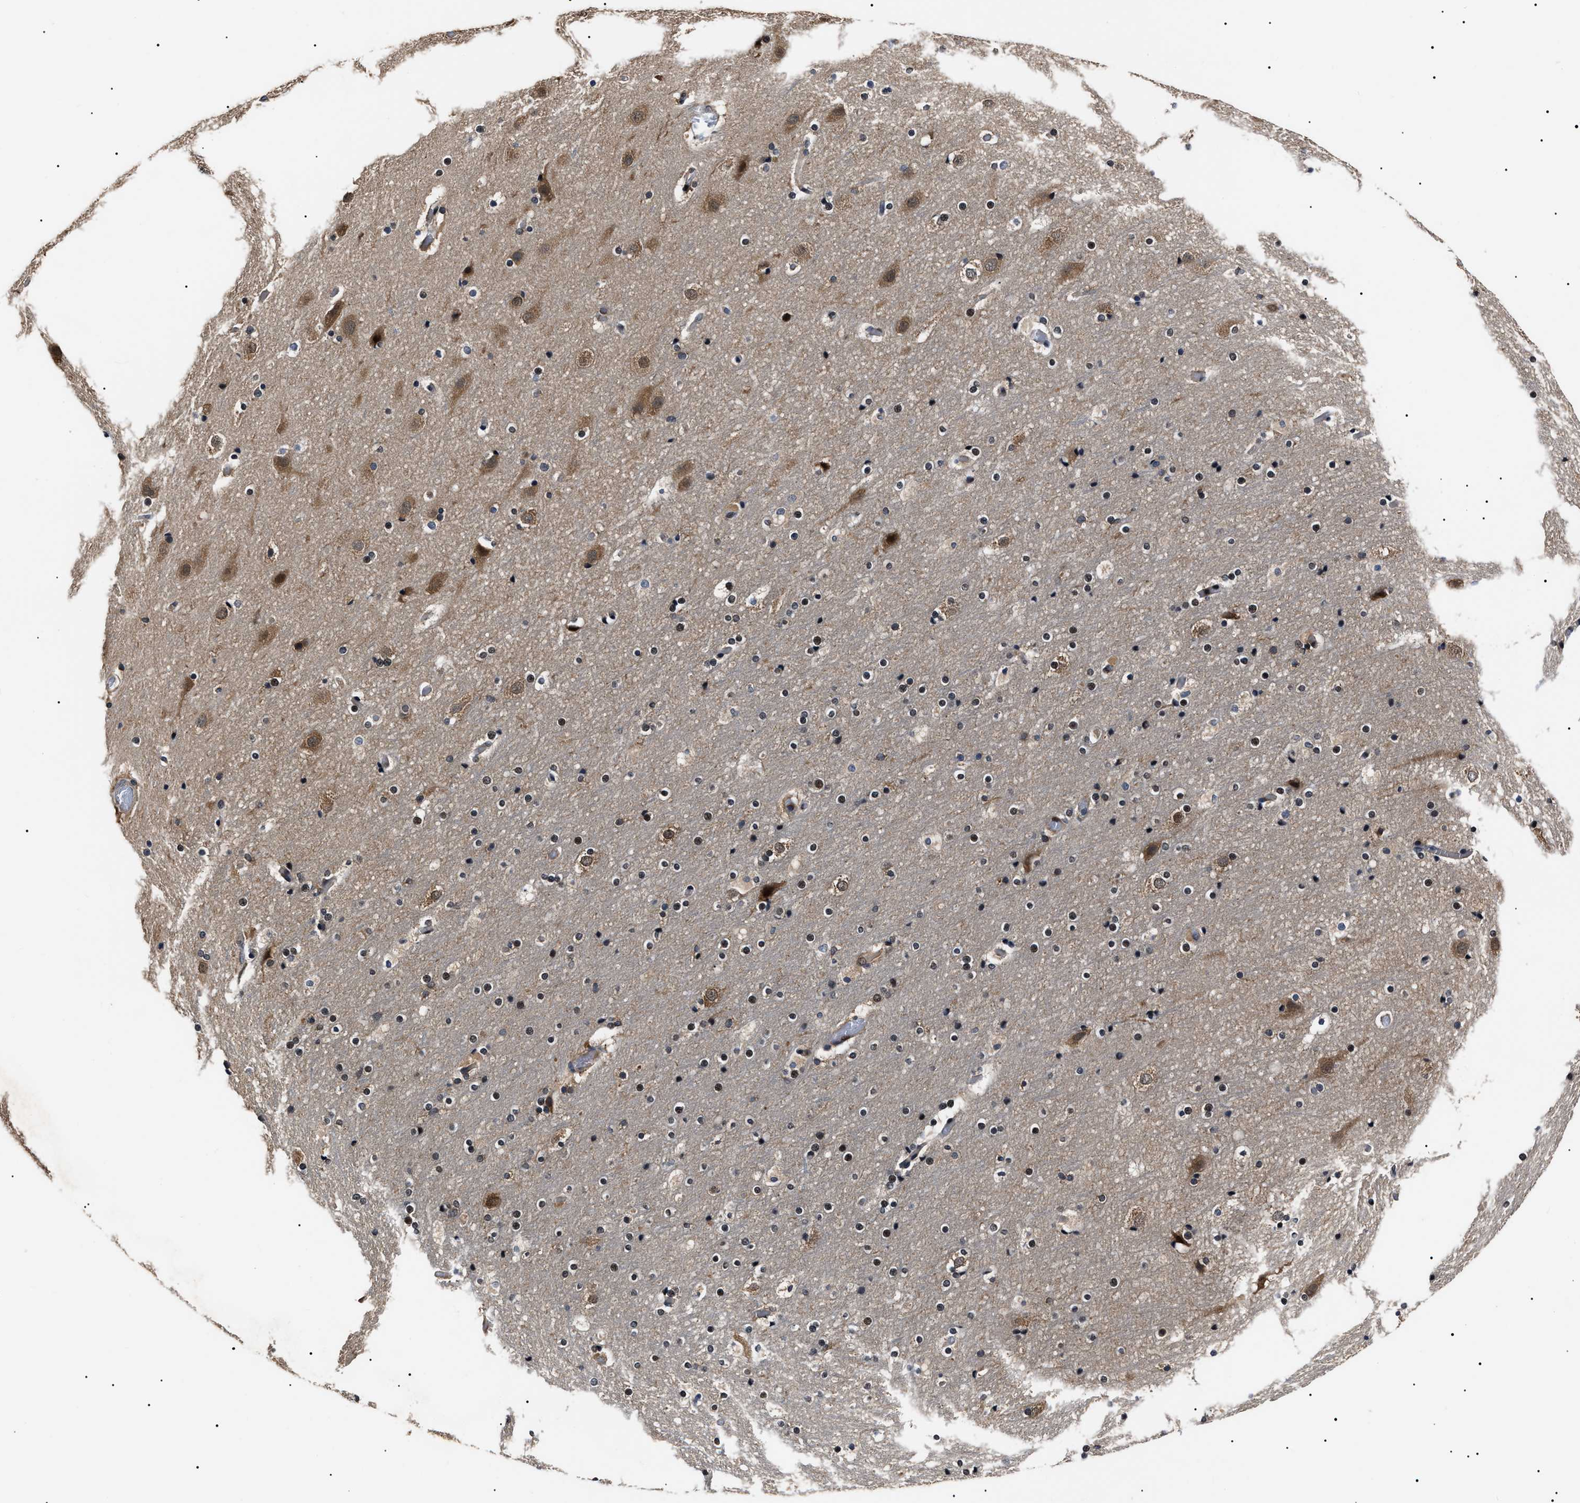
{"staining": {"intensity": "weak", "quantity": ">75%", "location": "cytoplasmic/membranous"}, "tissue": "cerebral cortex", "cell_type": "Endothelial cells", "image_type": "normal", "snomed": [{"axis": "morphology", "description": "Normal tissue, NOS"}, {"axis": "topography", "description": "Cerebral cortex"}], "caption": "The image demonstrates a brown stain indicating the presence of a protein in the cytoplasmic/membranous of endothelial cells in cerebral cortex.", "gene": "CCT8", "patient": {"sex": "male", "age": 57}}